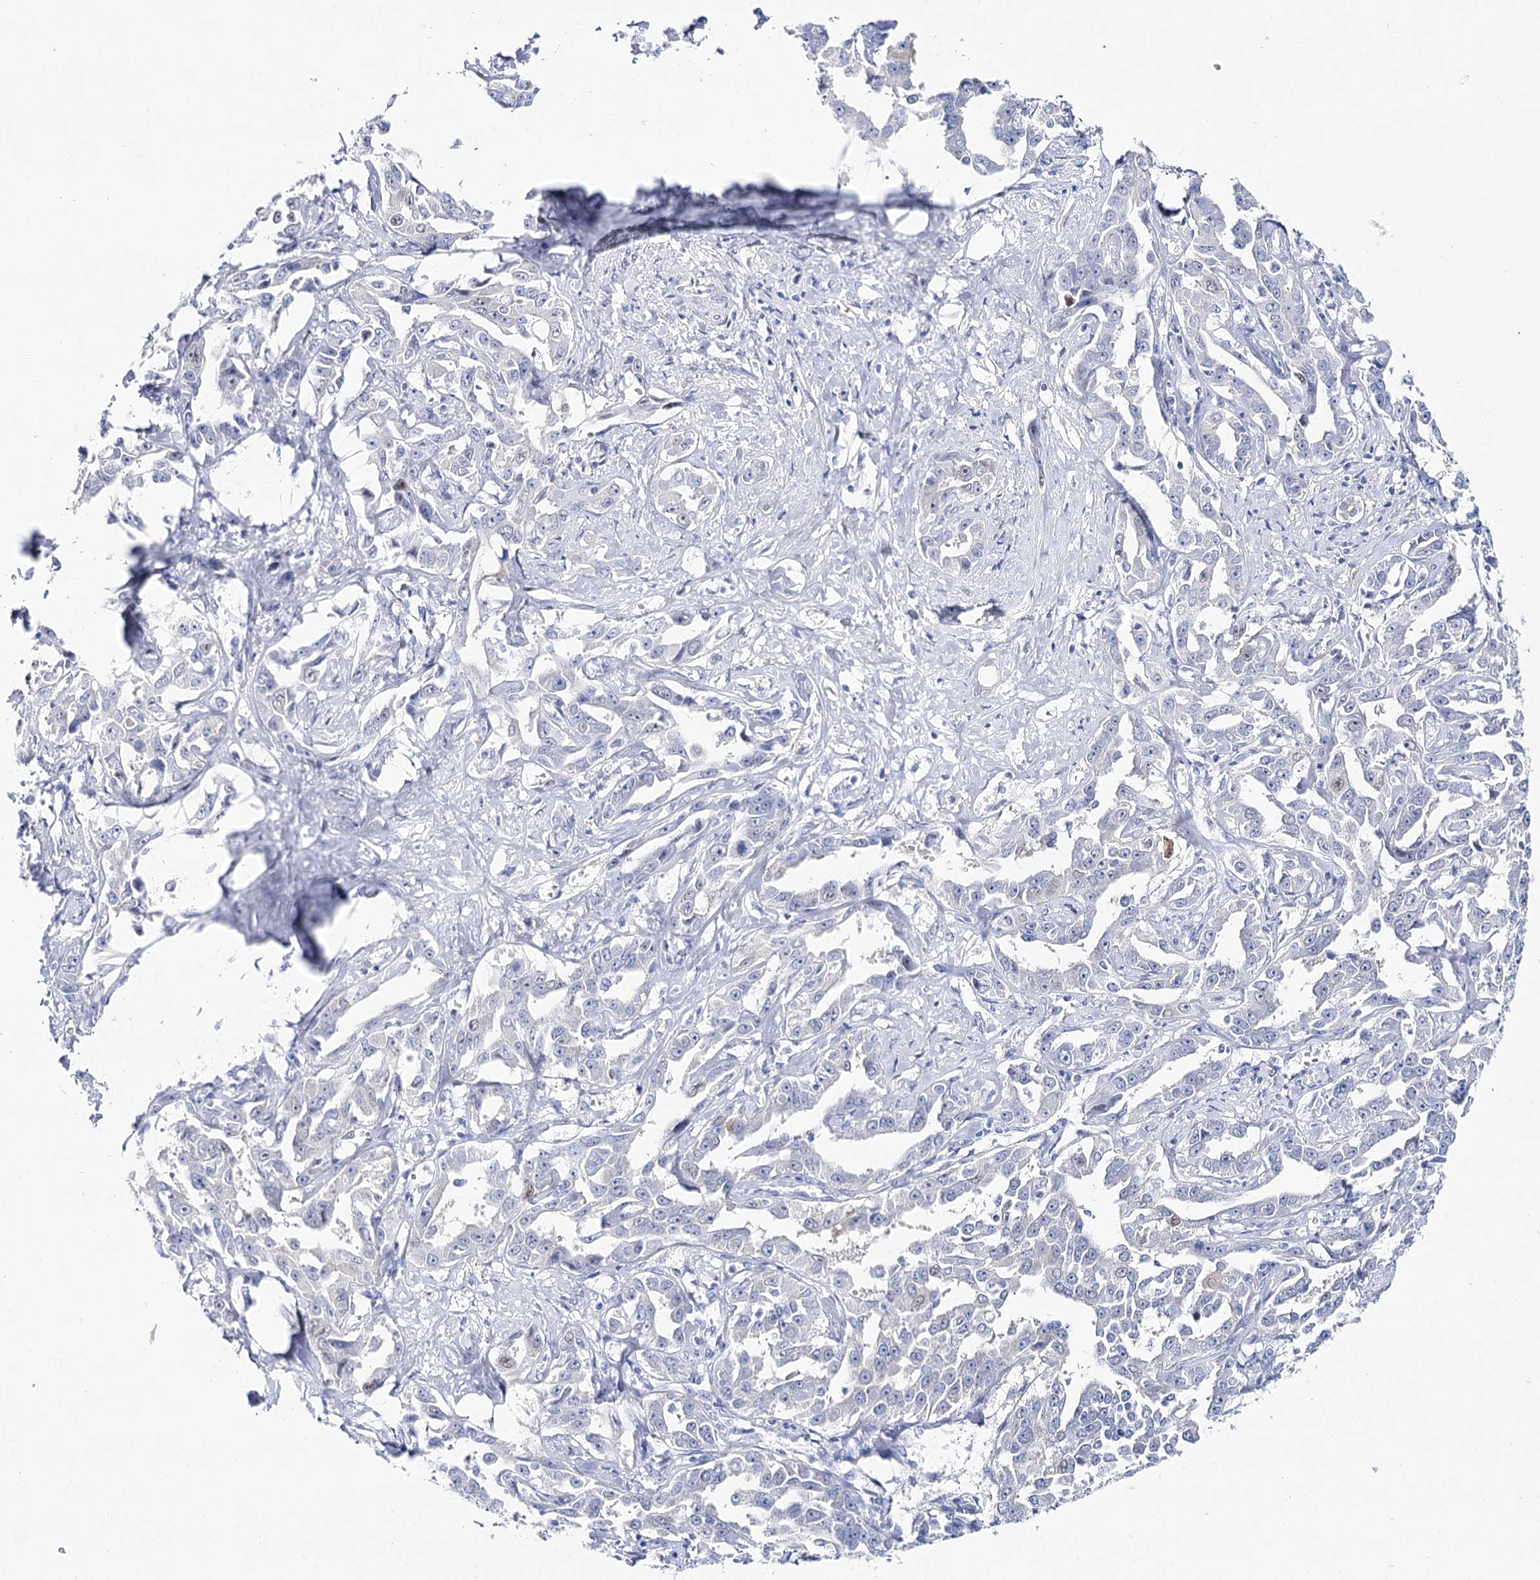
{"staining": {"intensity": "negative", "quantity": "none", "location": "none"}, "tissue": "liver cancer", "cell_type": "Tumor cells", "image_type": "cancer", "snomed": [{"axis": "morphology", "description": "Cholangiocarcinoma"}, {"axis": "topography", "description": "Liver"}], "caption": "Immunohistochemistry (IHC) image of neoplastic tissue: cholangiocarcinoma (liver) stained with DAB (3,3'-diaminobenzidine) exhibits no significant protein expression in tumor cells. Brightfield microscopy of immunohistochemistry (IHC) stained with DAB (3,3'-diaminobenzidine) (brown) and hematoxylin (blue), captured at high magnification.", "gene": "UGDH", "patient": {"sex": "male", "age": 59}}